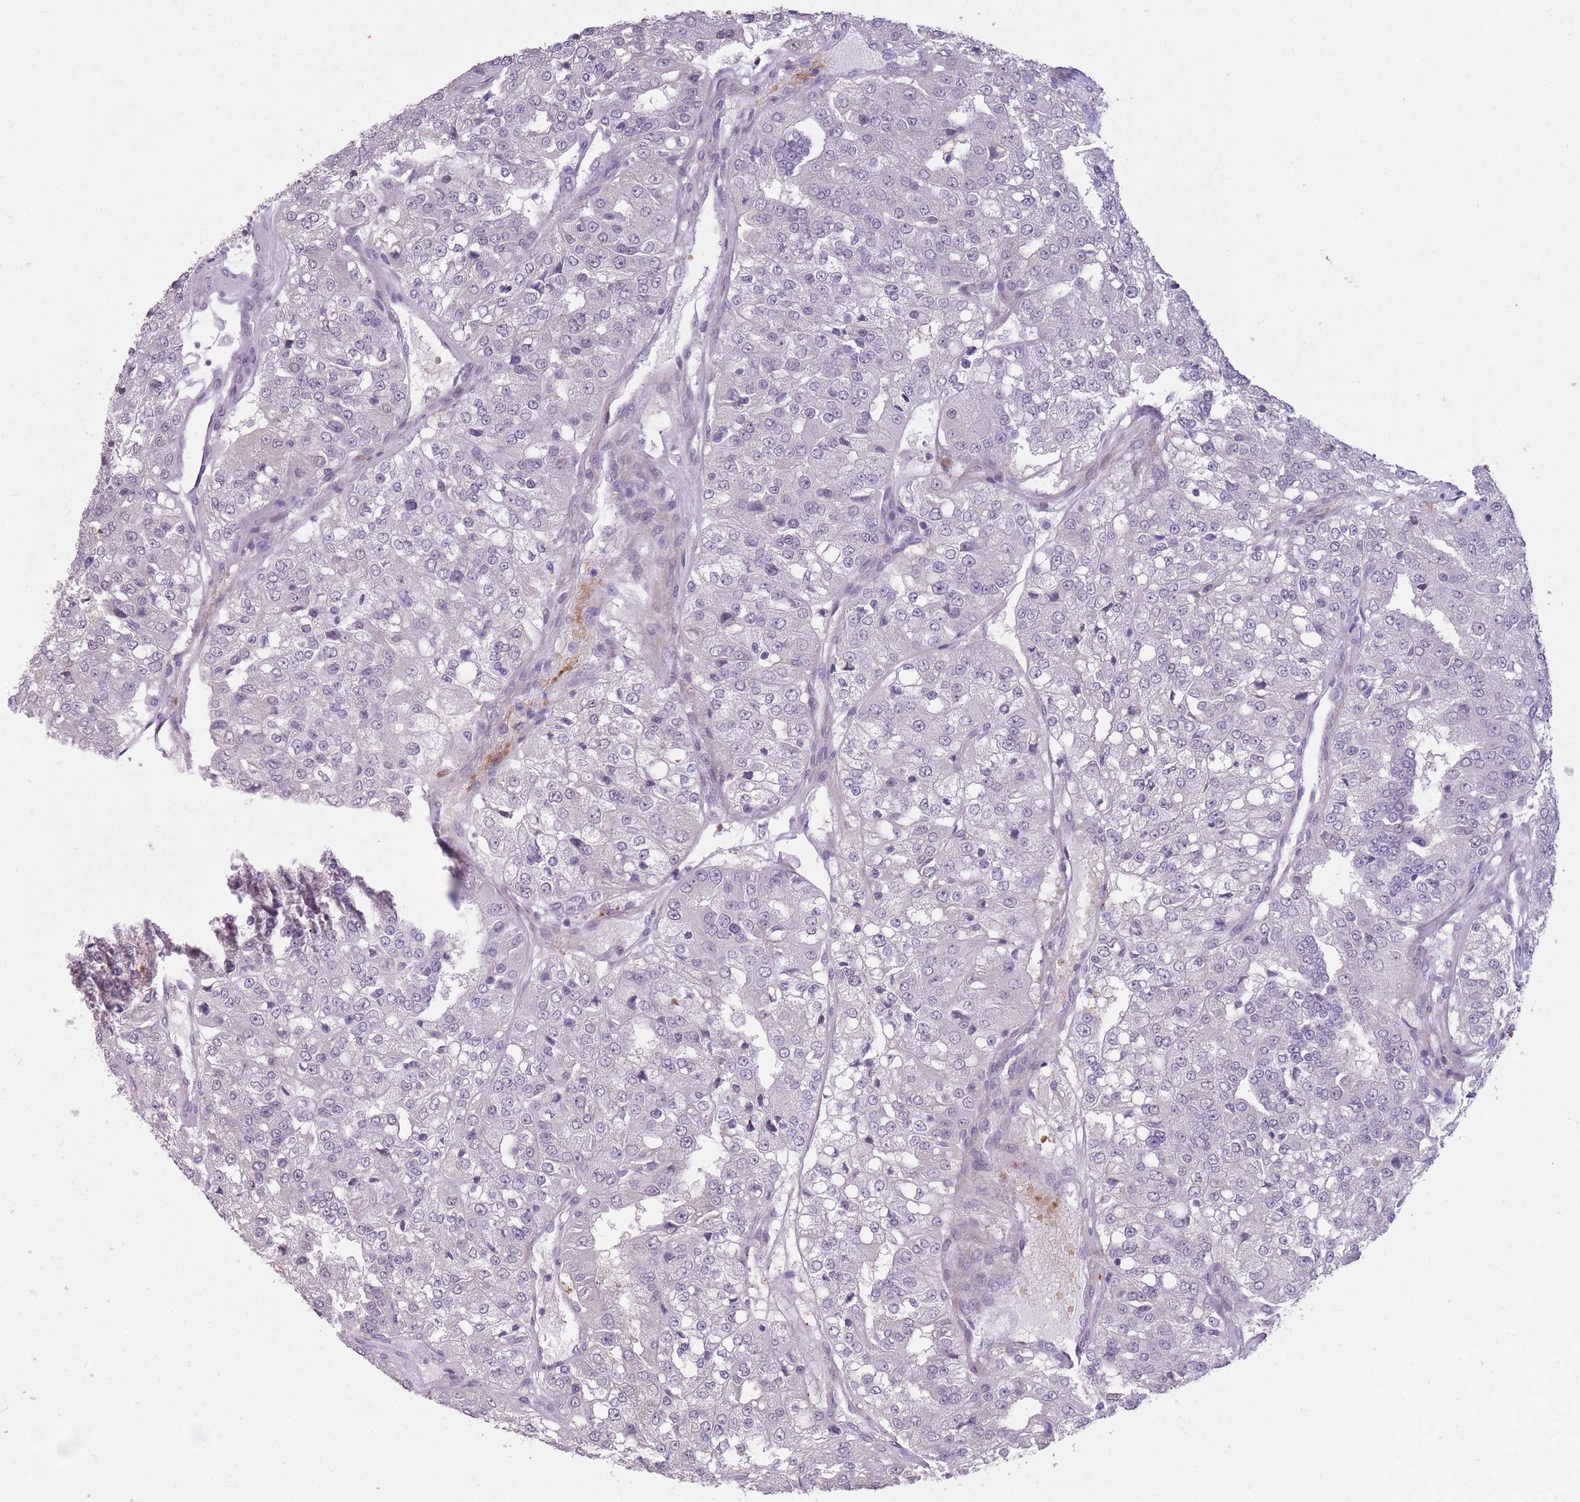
{"staining": {"intensity": "negative", "quantity": "none", "location": "none"}, "tissue": "renal cancer", "cell_type": "Tumor cells", "image_type": "cancer", "snomed": [{"axis": "morphology", "description": "Adenocarcinoma, NOS"}, {"axis": "topography", "description": "Kidney"}], "caption": "Tumor cells are negative for protein expression in human renal cancer. (DAB (3,3'-diaminobenzidine) IHC visualized using brightfield microscopy, high magnification).", "gene": "OR7C1", "patient": {"sex": "female", "age": 63}}